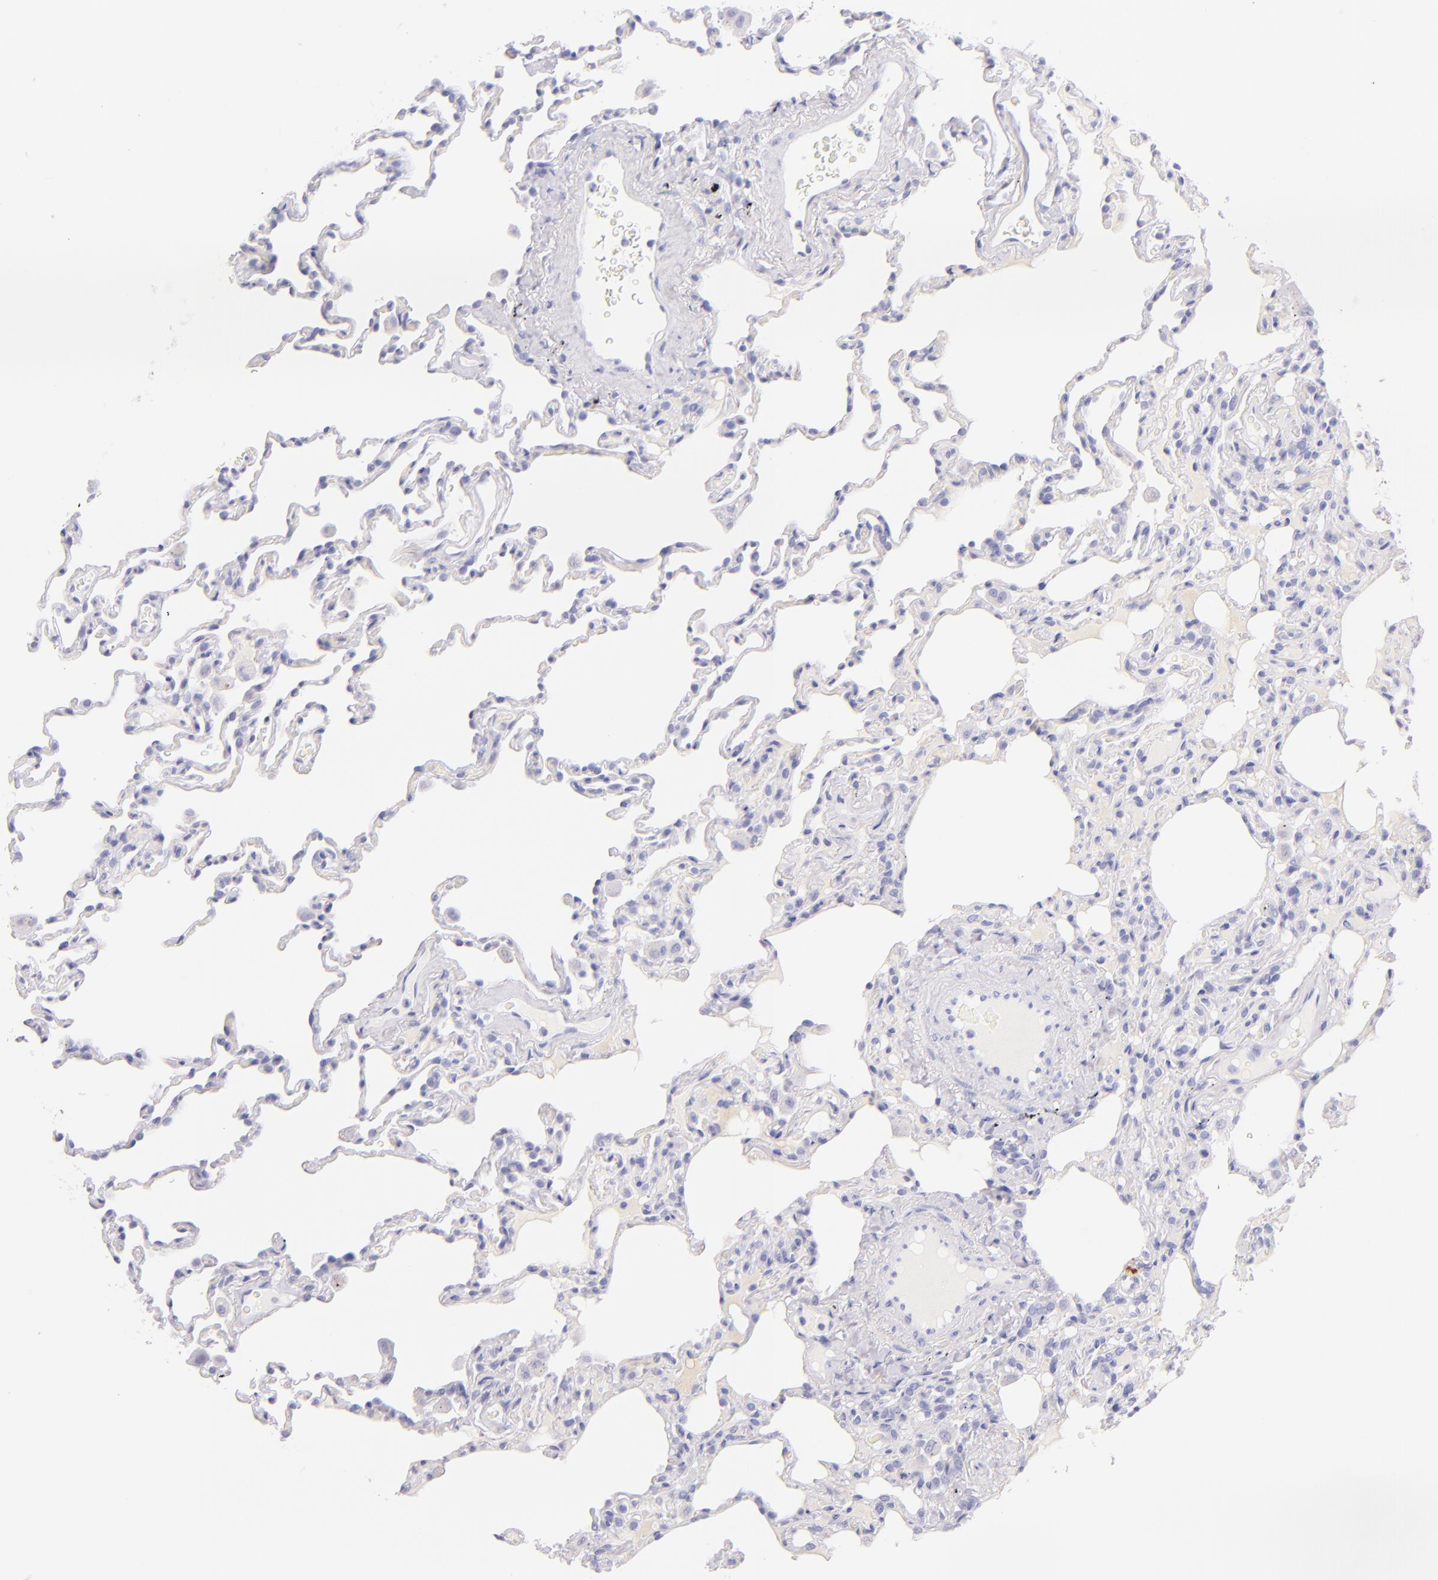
{"staining": {"intensity": "negative", "quantity": "none", "location": "none"}, "tissue": "lung", "cell_type": "Alveolar cells", "image_type": "normal", "snomed": [{"axis": "morphology", "description": "Normal tissue, NOS"}, {"axis": "topography", "description": "Lung"}], "caption": "This is an immunohistochemistry (IHC) micrograph of unremarkable human lung. There is no positivity in alveolar cells.", "gene": "SDC1", "patient": {"sex": "male", "age": 59}}